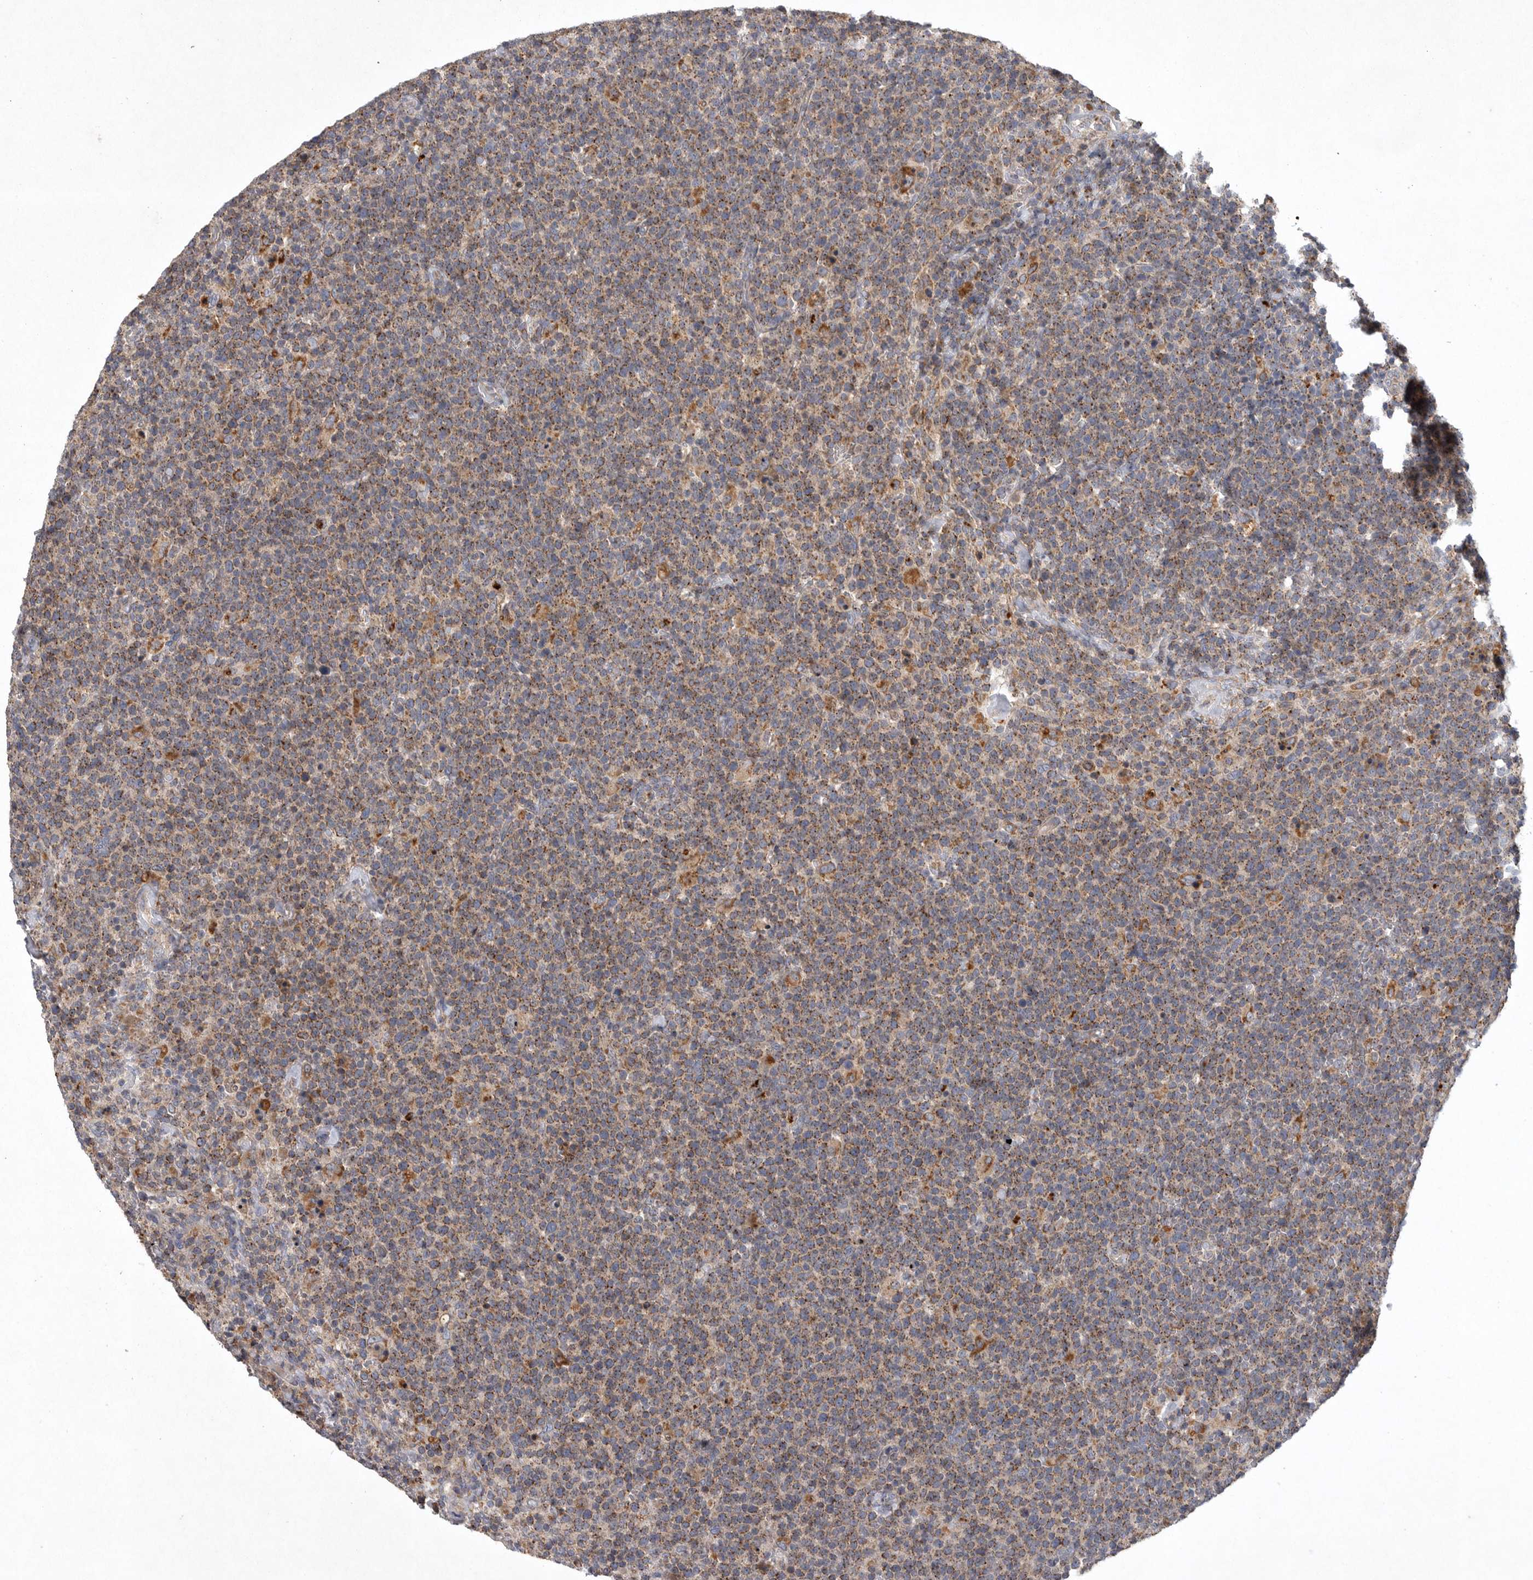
{"staining": {"intensity": "moderate", "quantity": ">75%", "location": "cytoplasmic/membranous"}, "tissue": "lymphoma", "cell_type": "Tumor cells", "image_type": "cancer", "snomed": [{"axis": "morphology", "description": "Malignant lymphoma, non-Hodgkin's type, High grade"}, {"axis": "topography", "description": "Lymph node"}], "caption": "Human malignant lymphoma, non-Hodgkin's type (high-grade) stained for a protein (brown) reveals moderate cytoplasmic/membranous positive expression in about >75% of tumor cells.", "gene": "LAMTOR3", "patient": {"sex": "male", "age": 61}}